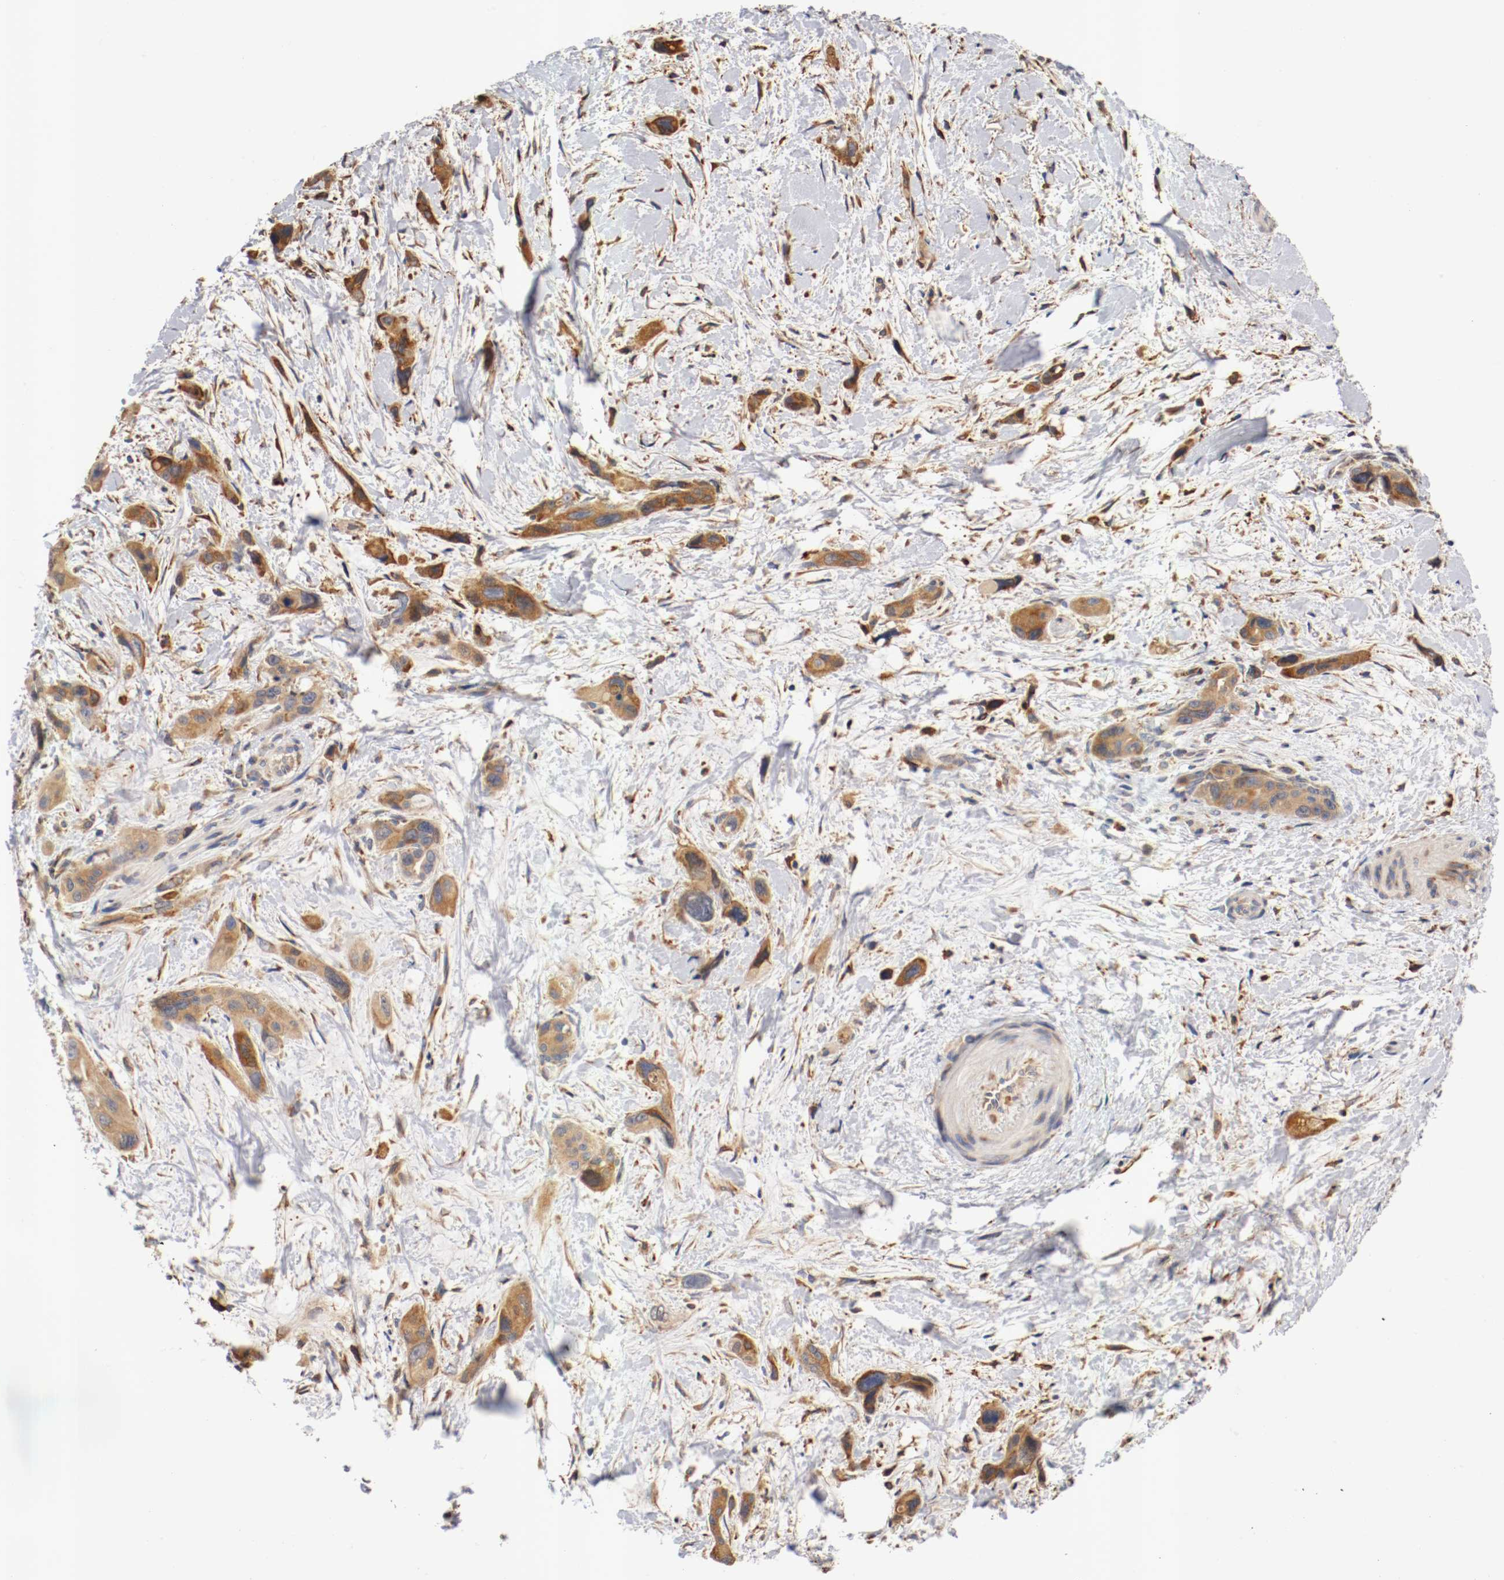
{"staining": {"intensity": "moderate", "quantity": ">75%", "location": "cytoplasmic/membranous"}, "tissue": "pancreatic cancer", "cell_type": "Tumor cells", "image_type": "cancer", "snomed": [{"axis": "morphology", "description": "Adenocarcinoma, NOS"}, {"axis": "topography", "description": "Pancreas"}], "caption": "Human pancreatic cancer stained for a protein (brown) demonstrates moderate cytoplasmic/membranous positive staining in about >75% of tumor cells.", "gene": "TNFSF13", "patient": {"sex": "male", "age": 46}}